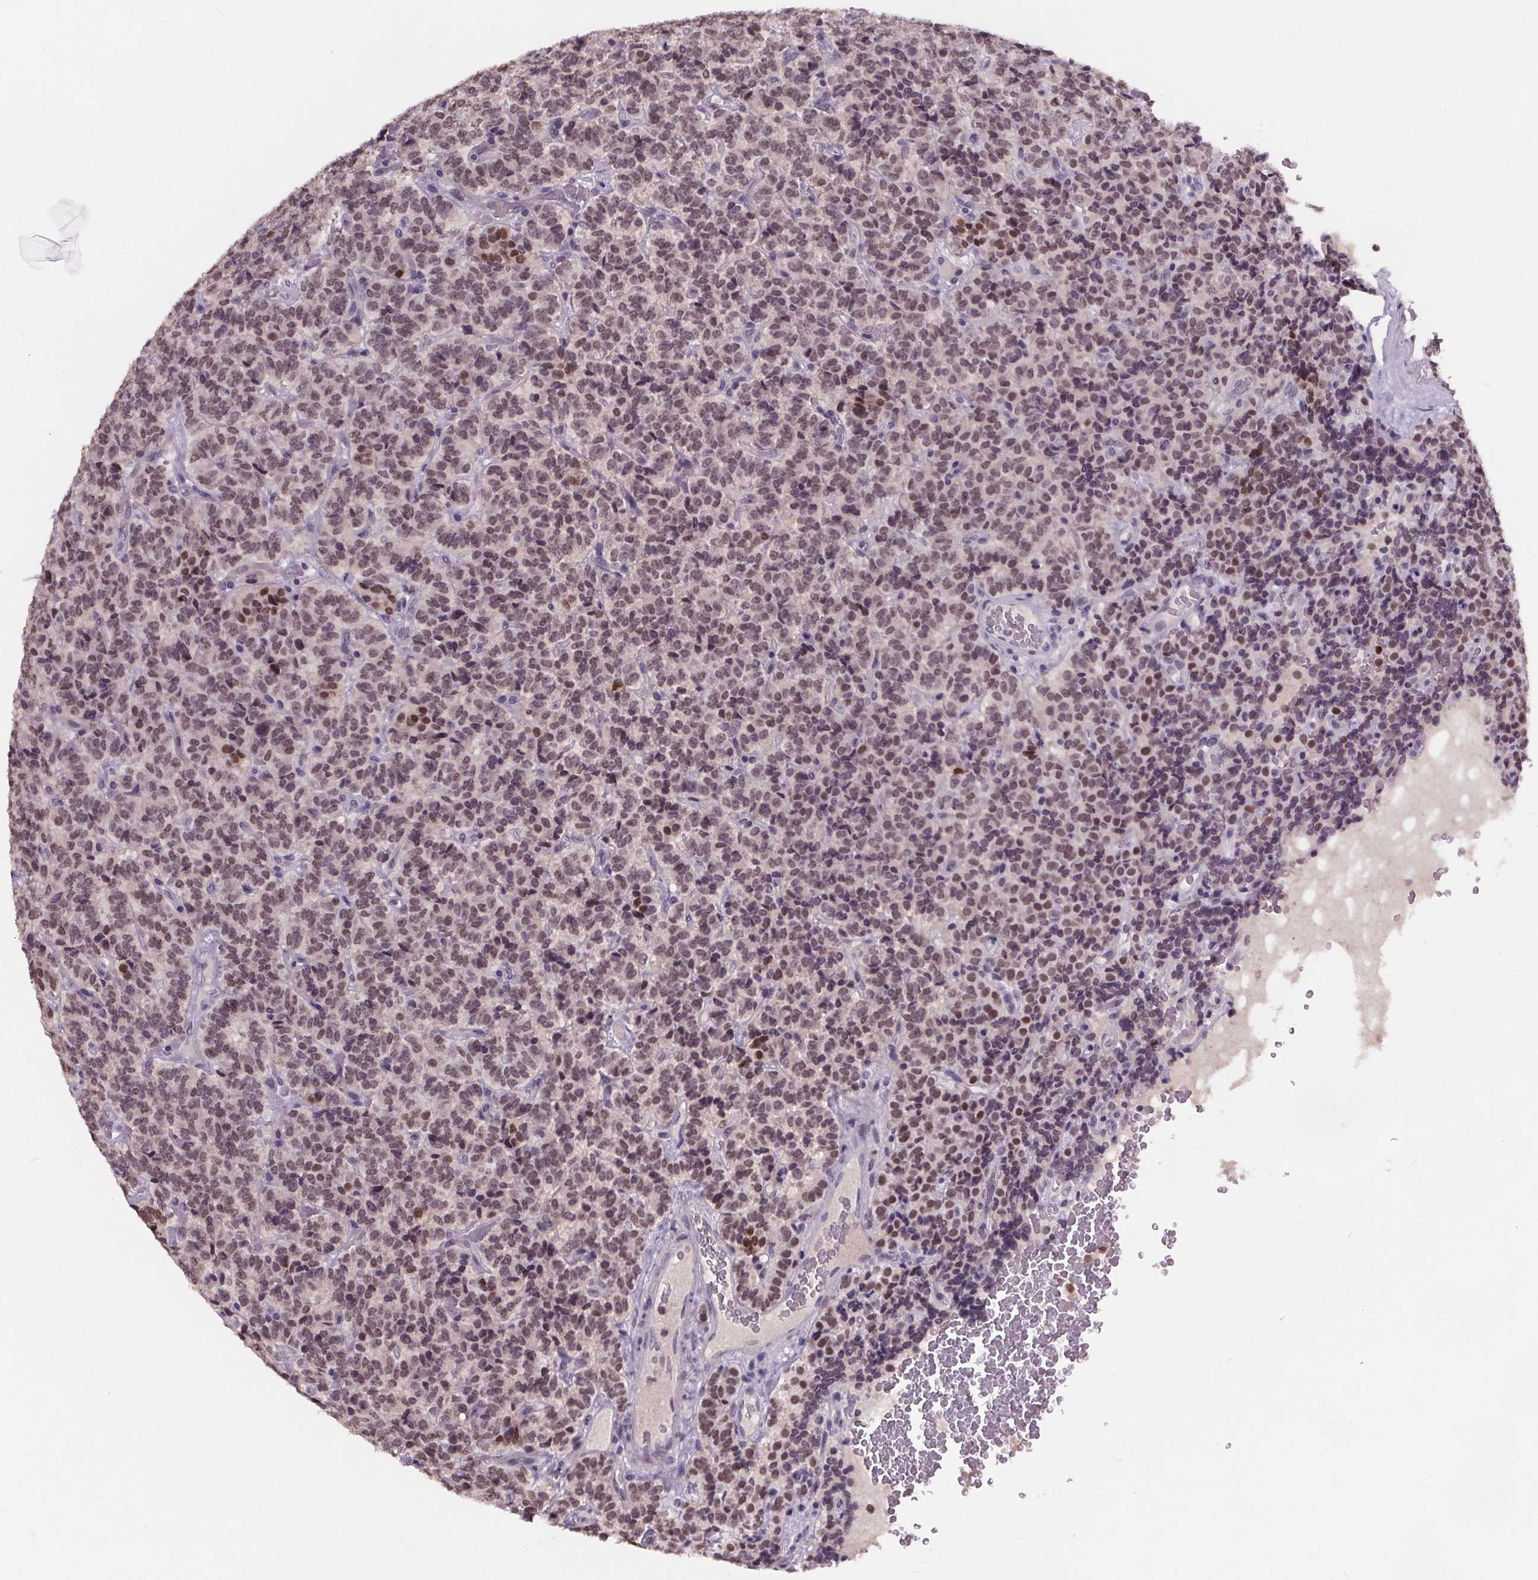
{"staining": {"intensity": "moderate", "quantity": ">75%", "location": "nuclear"}, "tissue": "carcinoid", "cell_type": "Tumor cells", "image_type": "cancer", "snomed": [{"axis": "morphology", "description": "Carcinoid, malignant, NOS"}, {"axis": "topography", "description": "Pancreas"}], "caption": "High-magnification brightfield microscopy of carcinoid stained with DAB (brown) and counterstained with hematoxylin (blue). tumor cells exhibit moderate nuclear staining is seen in about>75% of cells. (DAB (3,3'-diaminobenzidine) = brown stain, brightfield microscopy at high magnification).", "gene": "NKX6-1", "patient": {"sex": "male", "age": 36}}